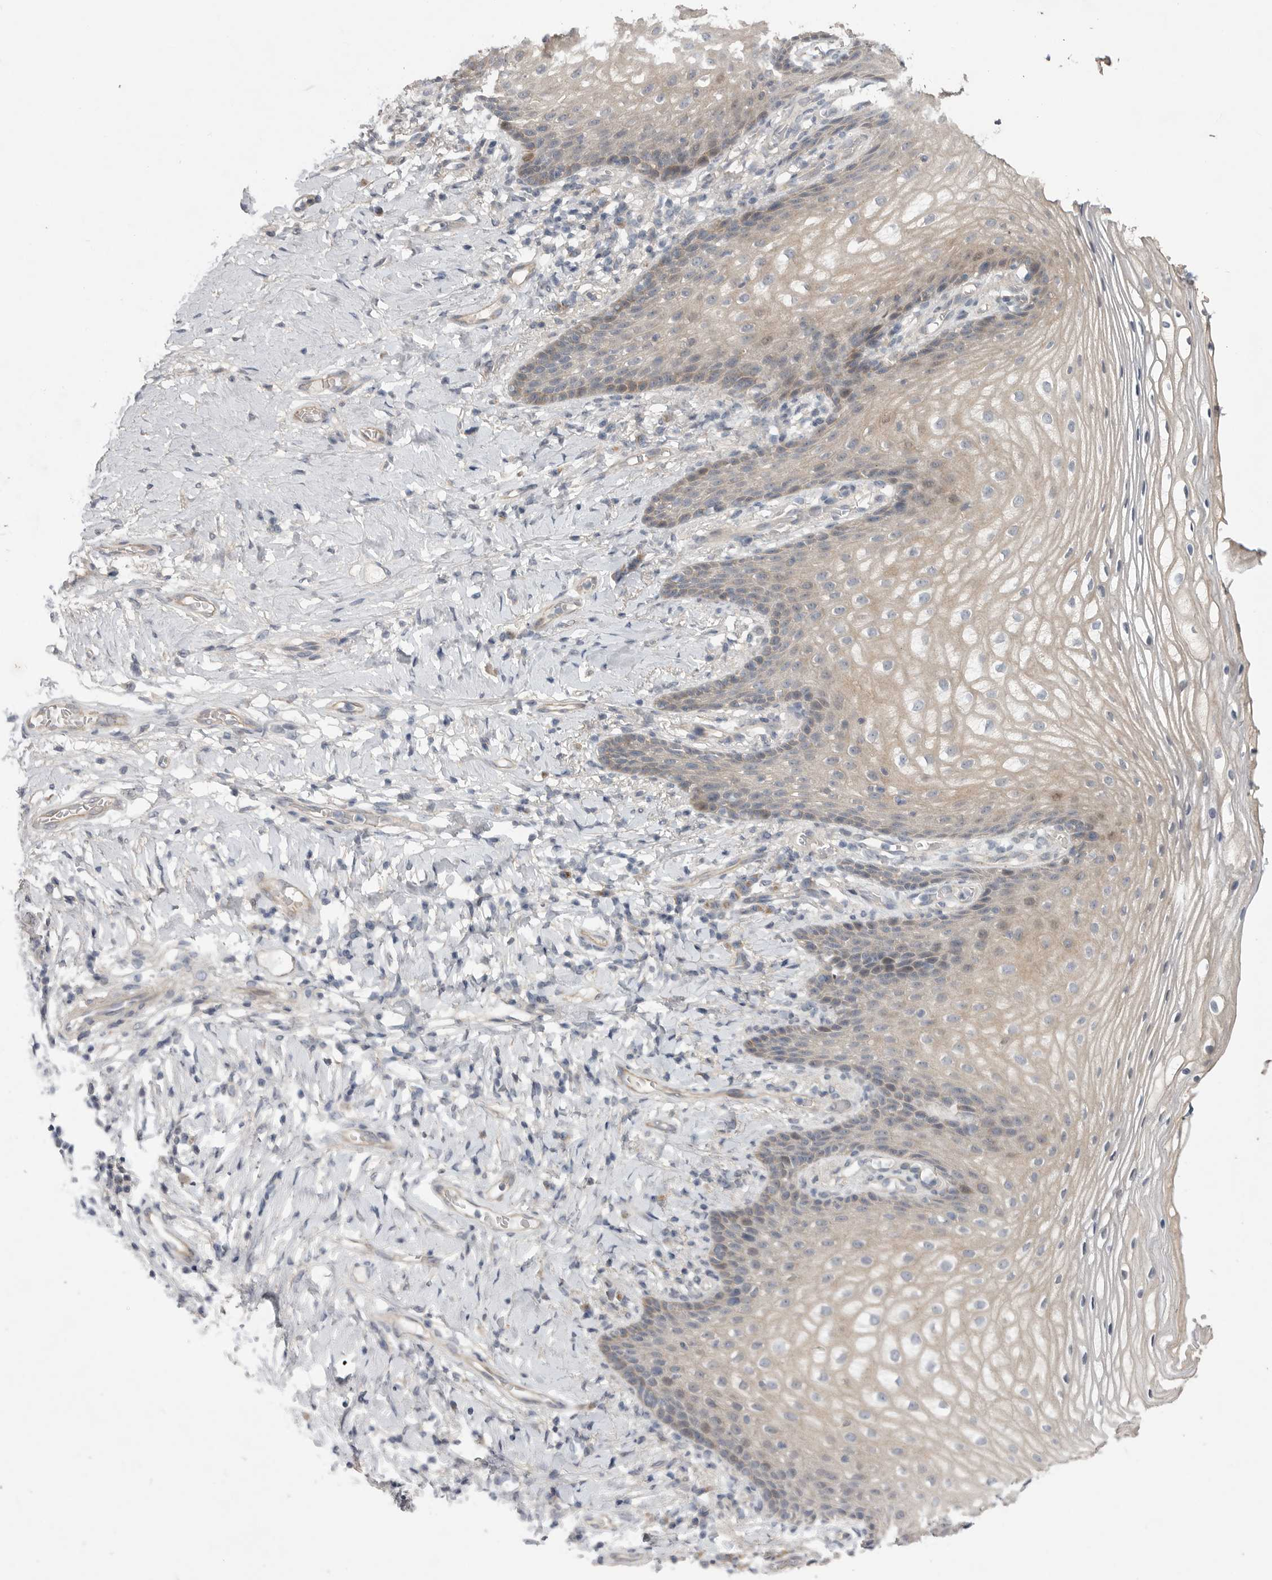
{"staining": {"intensity": "weak", "quantity": "<25%", "location": "cytoplasmic/membranous"}, "tissue": "vagina", "cell_type": "Squamous epithelial cells", "image_type": "normal", "snomed": [{"axis": "morphology", "description": "Normal tissue, NOS"}, {"axis": "topography", "description": "Vagina"}], "caption": "DAB (3,3'-diaminobenzidine) immunohistochemical staining of unremarkable vagina displays no significant positivity in squamous epithelial cells.", "gene": "FBXO43", "patient": {"sex": "female", "age": 60}}